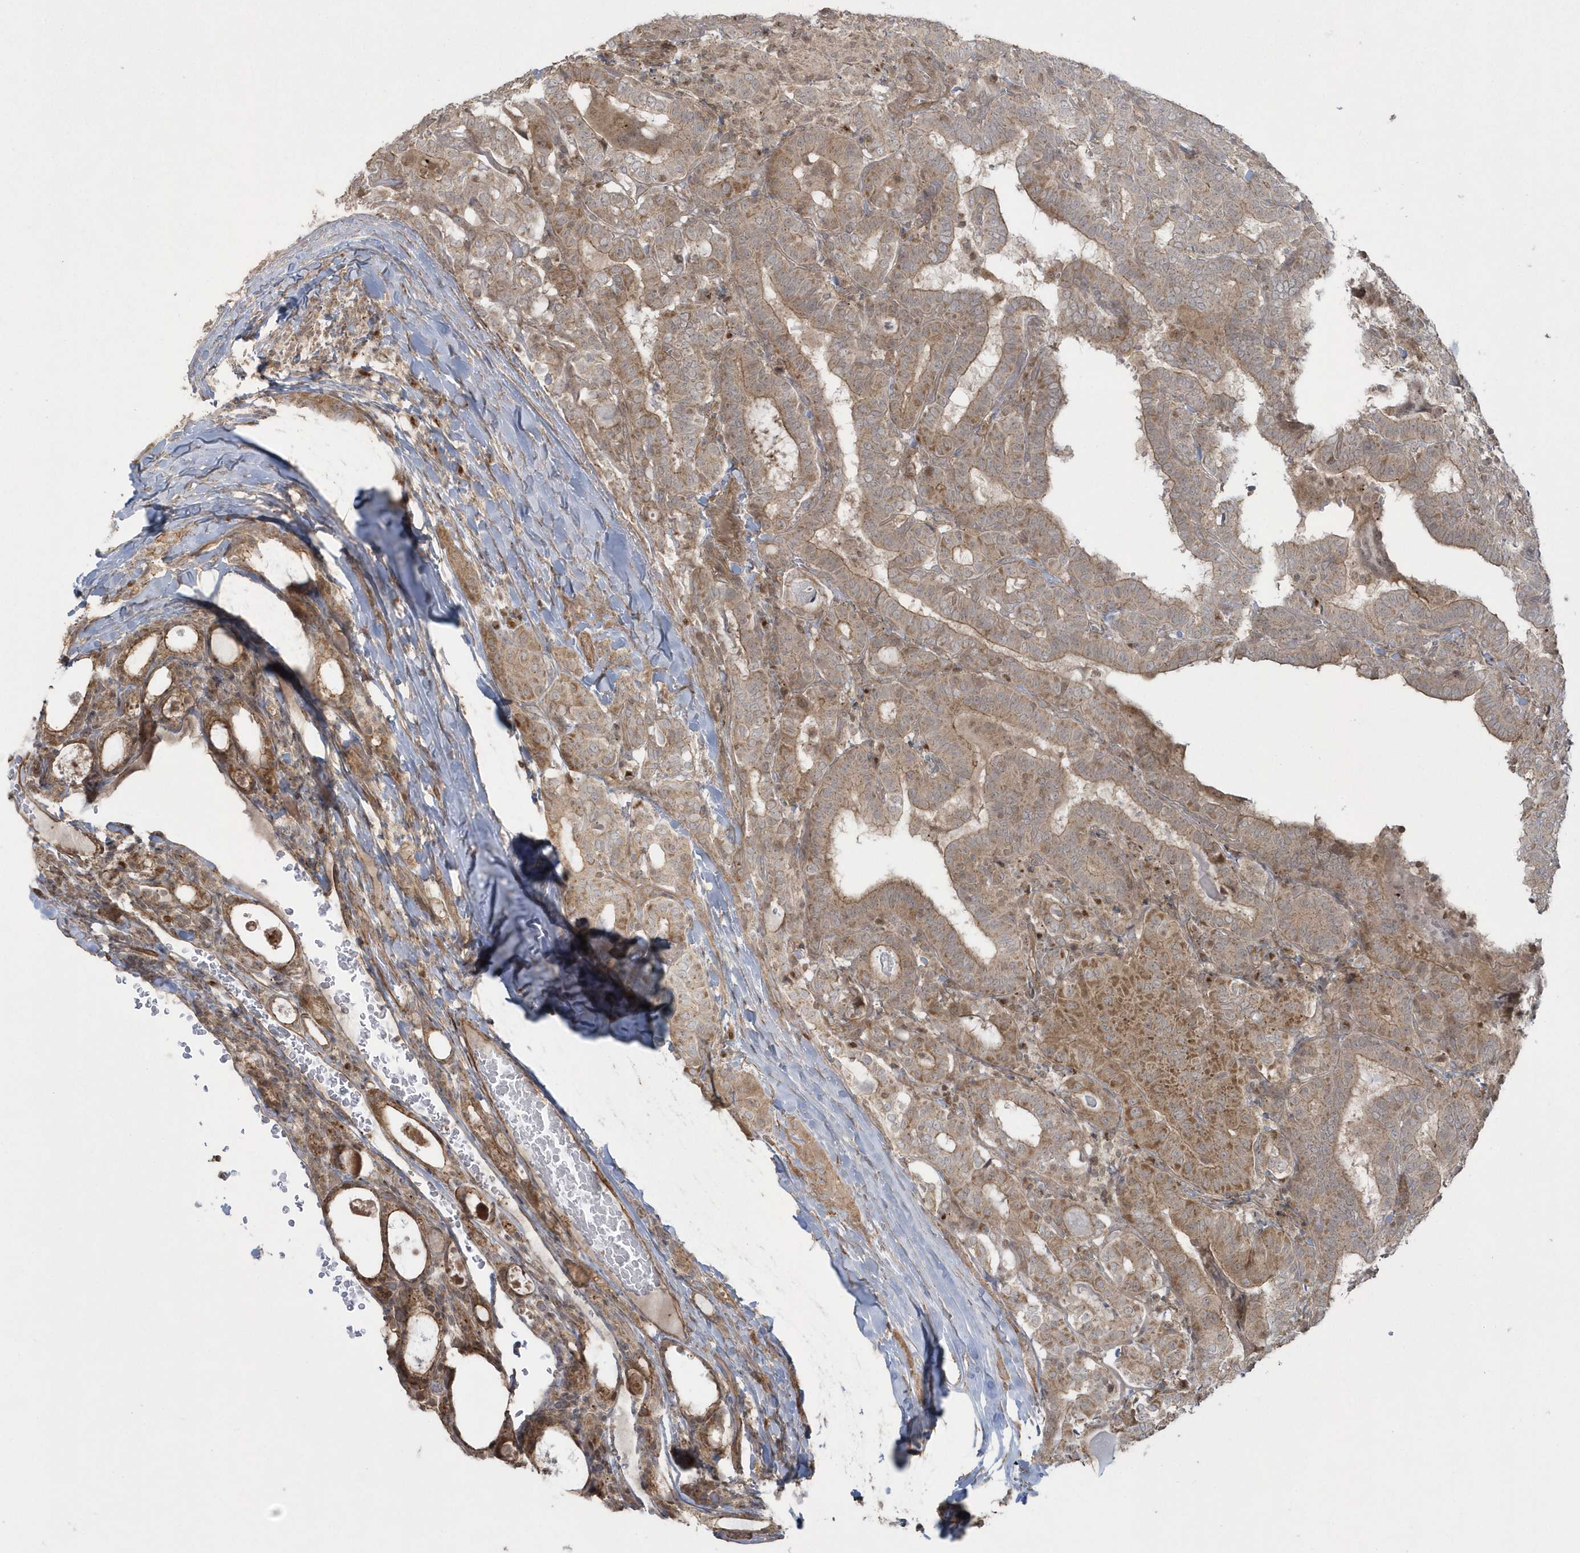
{"staining": {"intensity": "moderate", "quantity": ">75%", "location": "cytoplasmic/membranous"}, "tissue": "thyroid cancer", "cell_type": "Tumor cells", "image_type": "cancer", "snomed": [{"axis": "morphology", "description": "Papillary adenocarcinoma, NOS"}, {"axis": "topography", "description": "Thyroid gland"}], "caption": "Papillary adenocarcinoma (thyroid) tissue demonstrates moderate cytoplasmic/membranous positivity in approximately >75% of tumor cells", "gene": "ARMC8", "patient": {"sex": "female", "age": 72}}